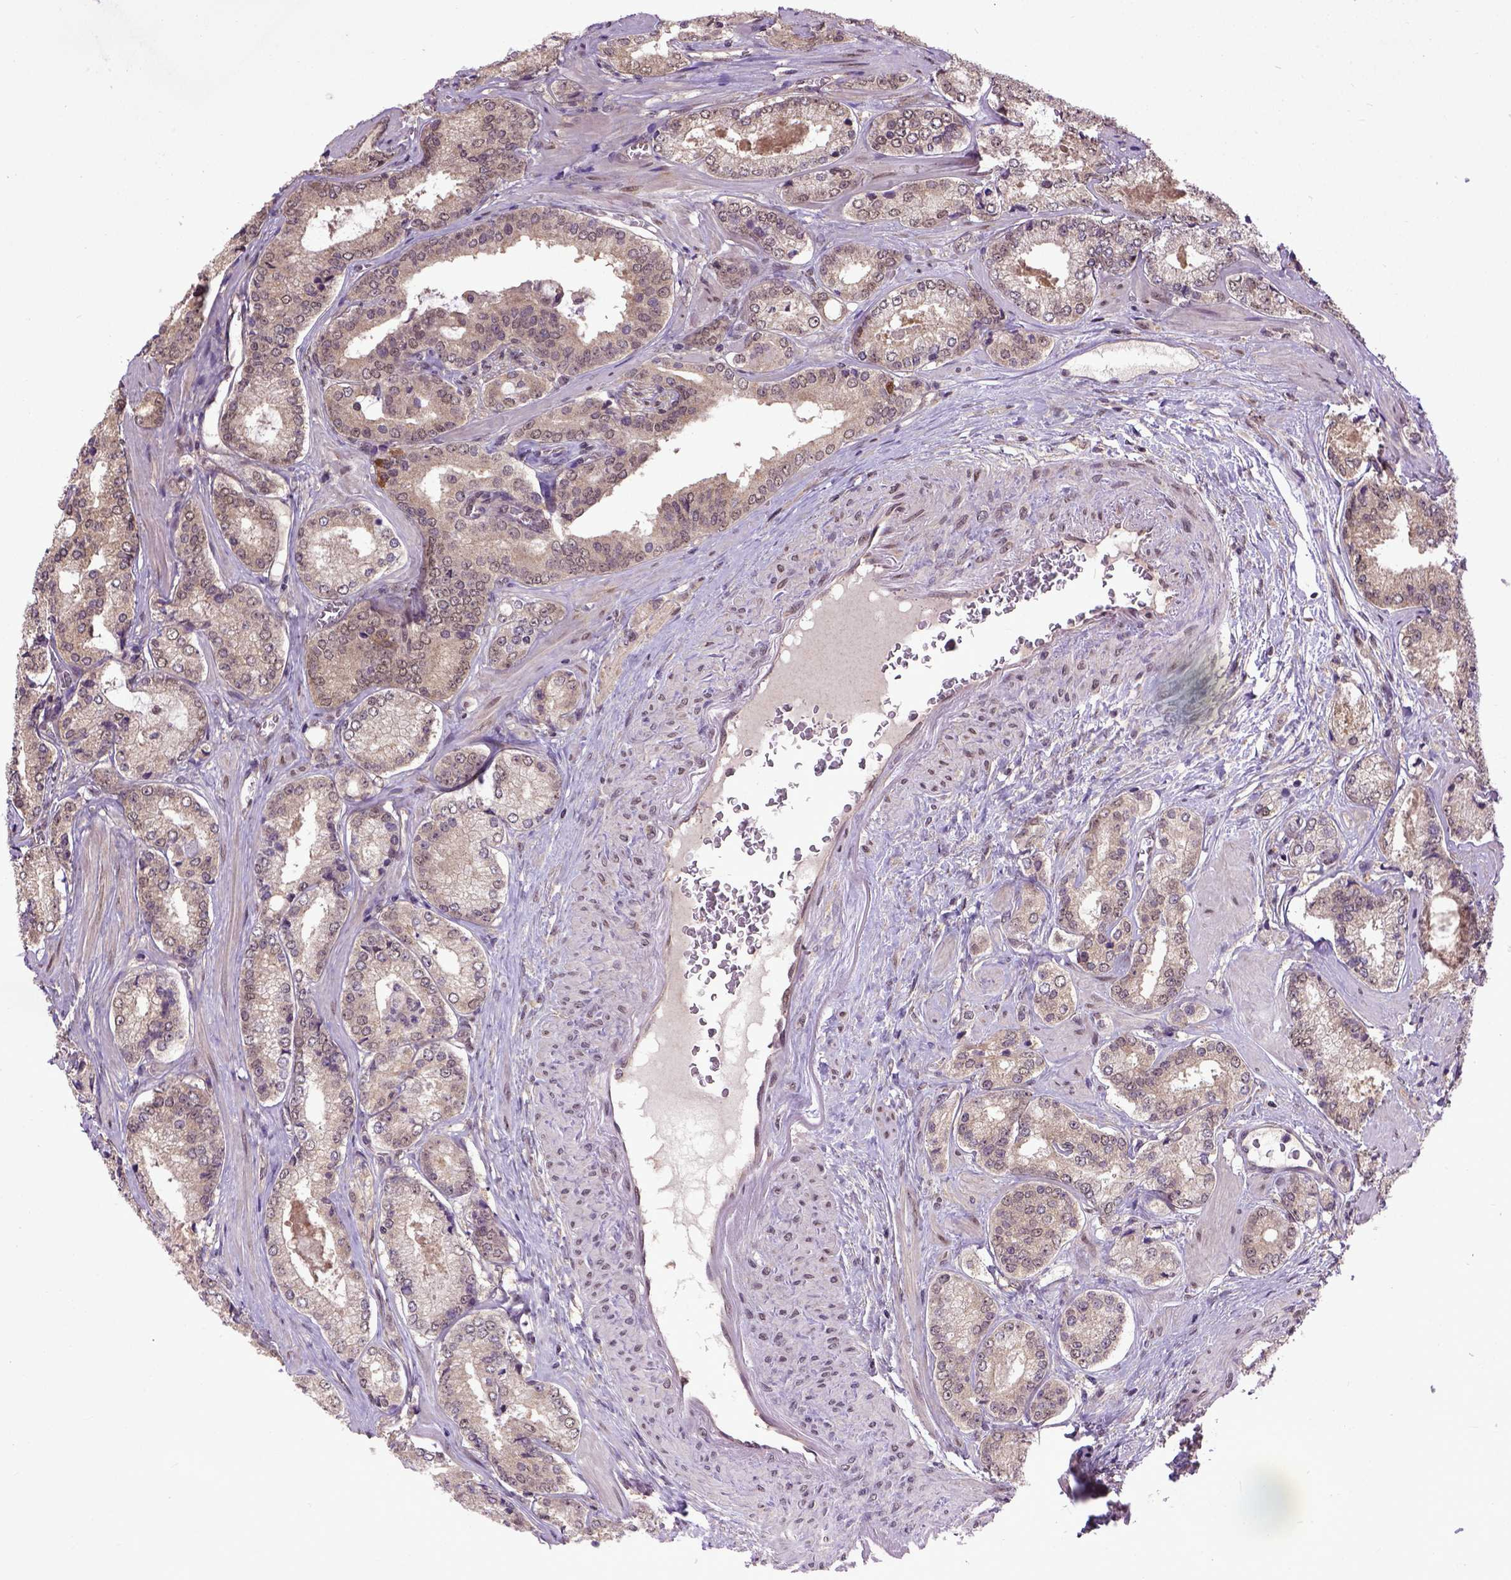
{"staining": {"intensity": "weak", "quantity": ">75%", "location": "cytoplasmic/membranous,nuclear"}, "tissue": "prostate cancer", "cell_type": "Tumor cells", "image_type": "cancer", "snomed": [{"axis": "morphology", "description": "Adenocarcinoma, Low grade"}, {"axis": "topography", "description": "Prostate"}], "caption": "The histopathology image exhibits staining of adenocarcinoma (low-grade) (prostate), revealing weak cytoplasmic/membranous and nuclear protein expression (brown color) within tumor cells.", "gene": "UBA3", "patient": {"sex": "male", "age": 56}}